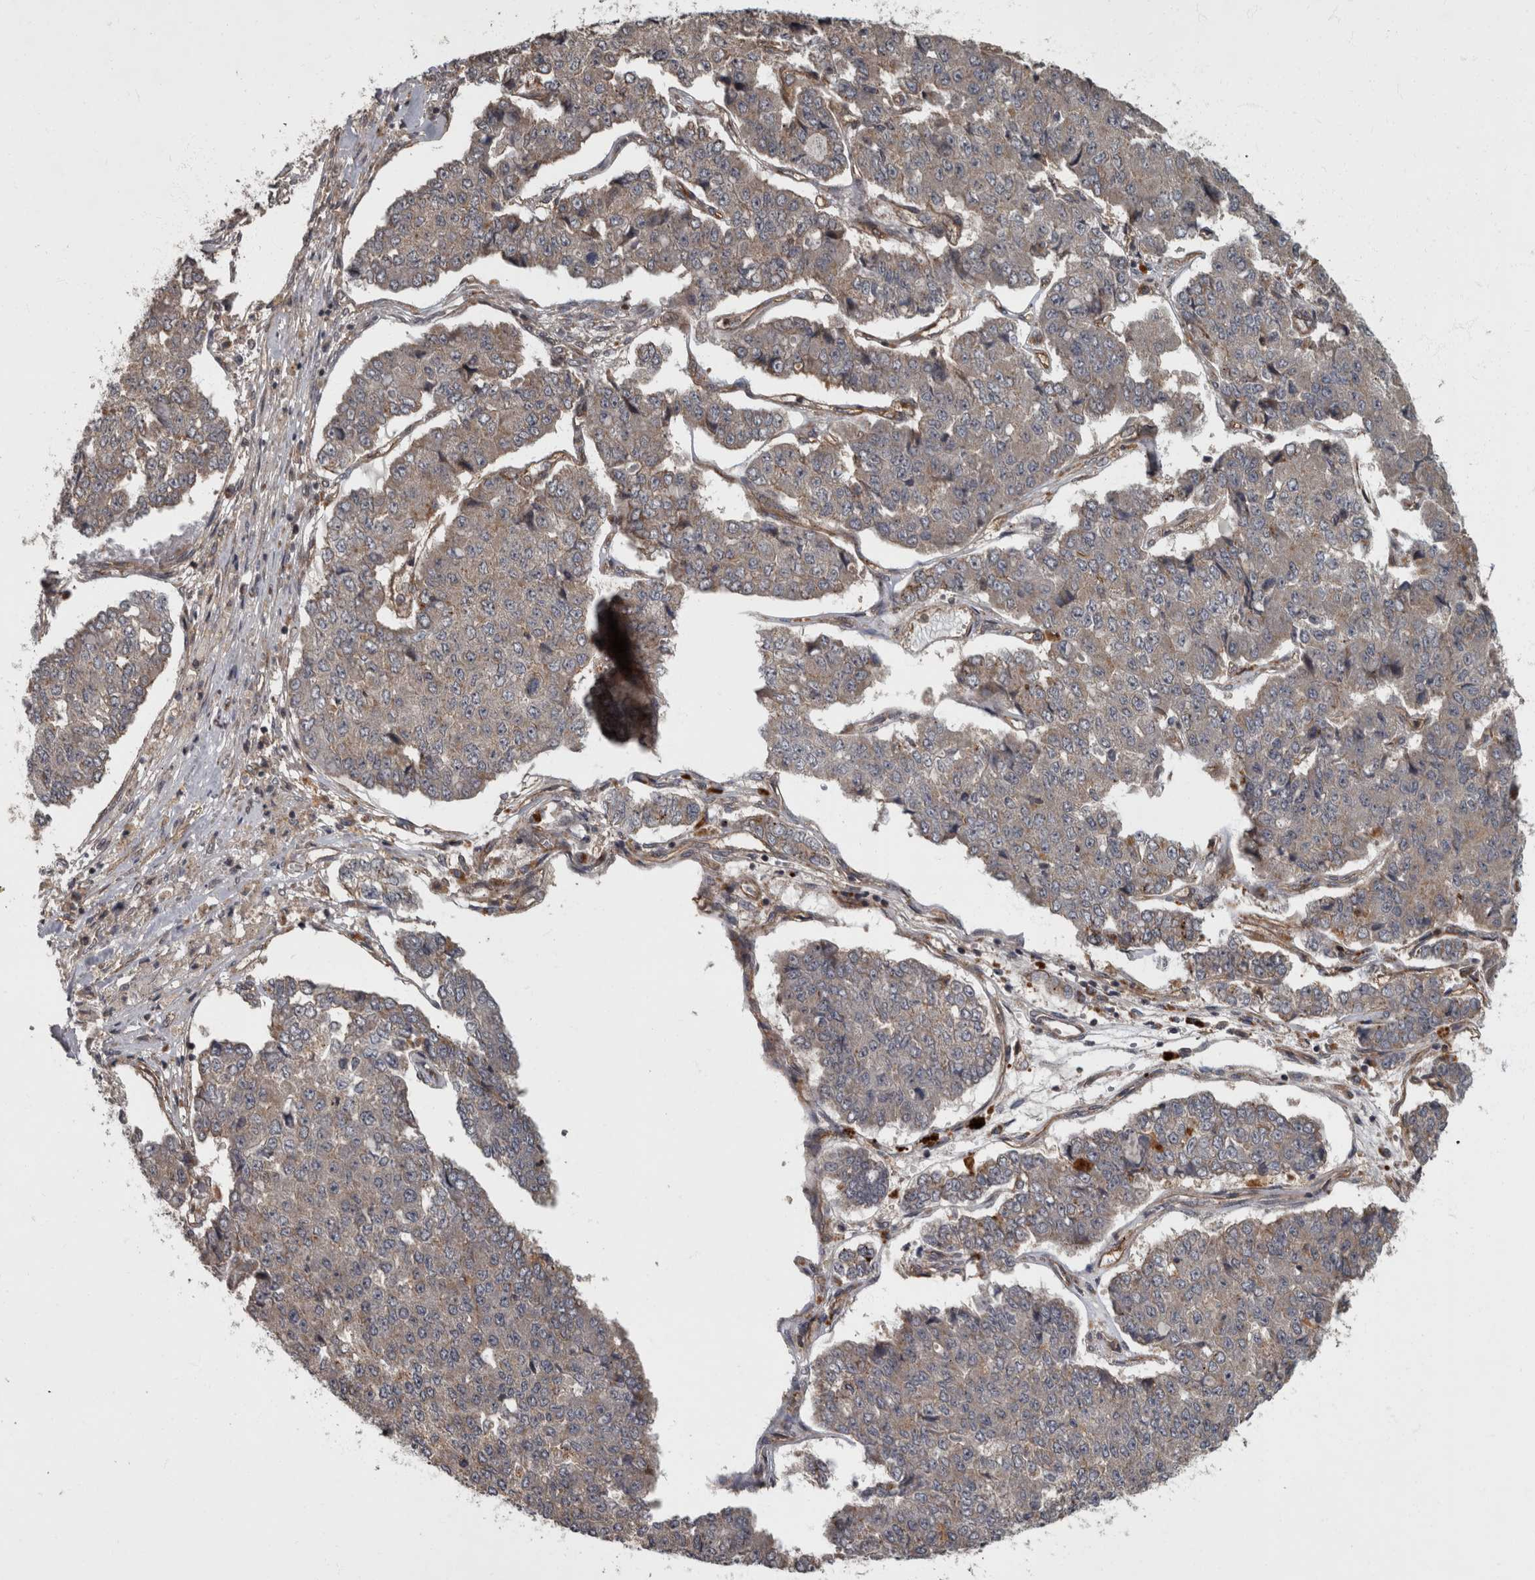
{"staining": {"intensity": "weak", "quantity": "25%-75%", "location": "cytoplasmic/membranous"}, "tissue": "pancreatic cancer", "cell_type": "Tumor cells", "image_type": "cancer", "snomed": [{"axis": "morphology", "description": "Adenocarcinoma, NOS"}, {"axis": "topography", "description": "Pancreas"}], "caption": "Protein analysis of pancreatic cancer (adenocarcinoma) tissue shows weak cytoplasmic/membranous positivity in approximately 25%-75% of tumor cells.", "gene": "VEGFD", "patient": {"sex": "male", "age": 50}}